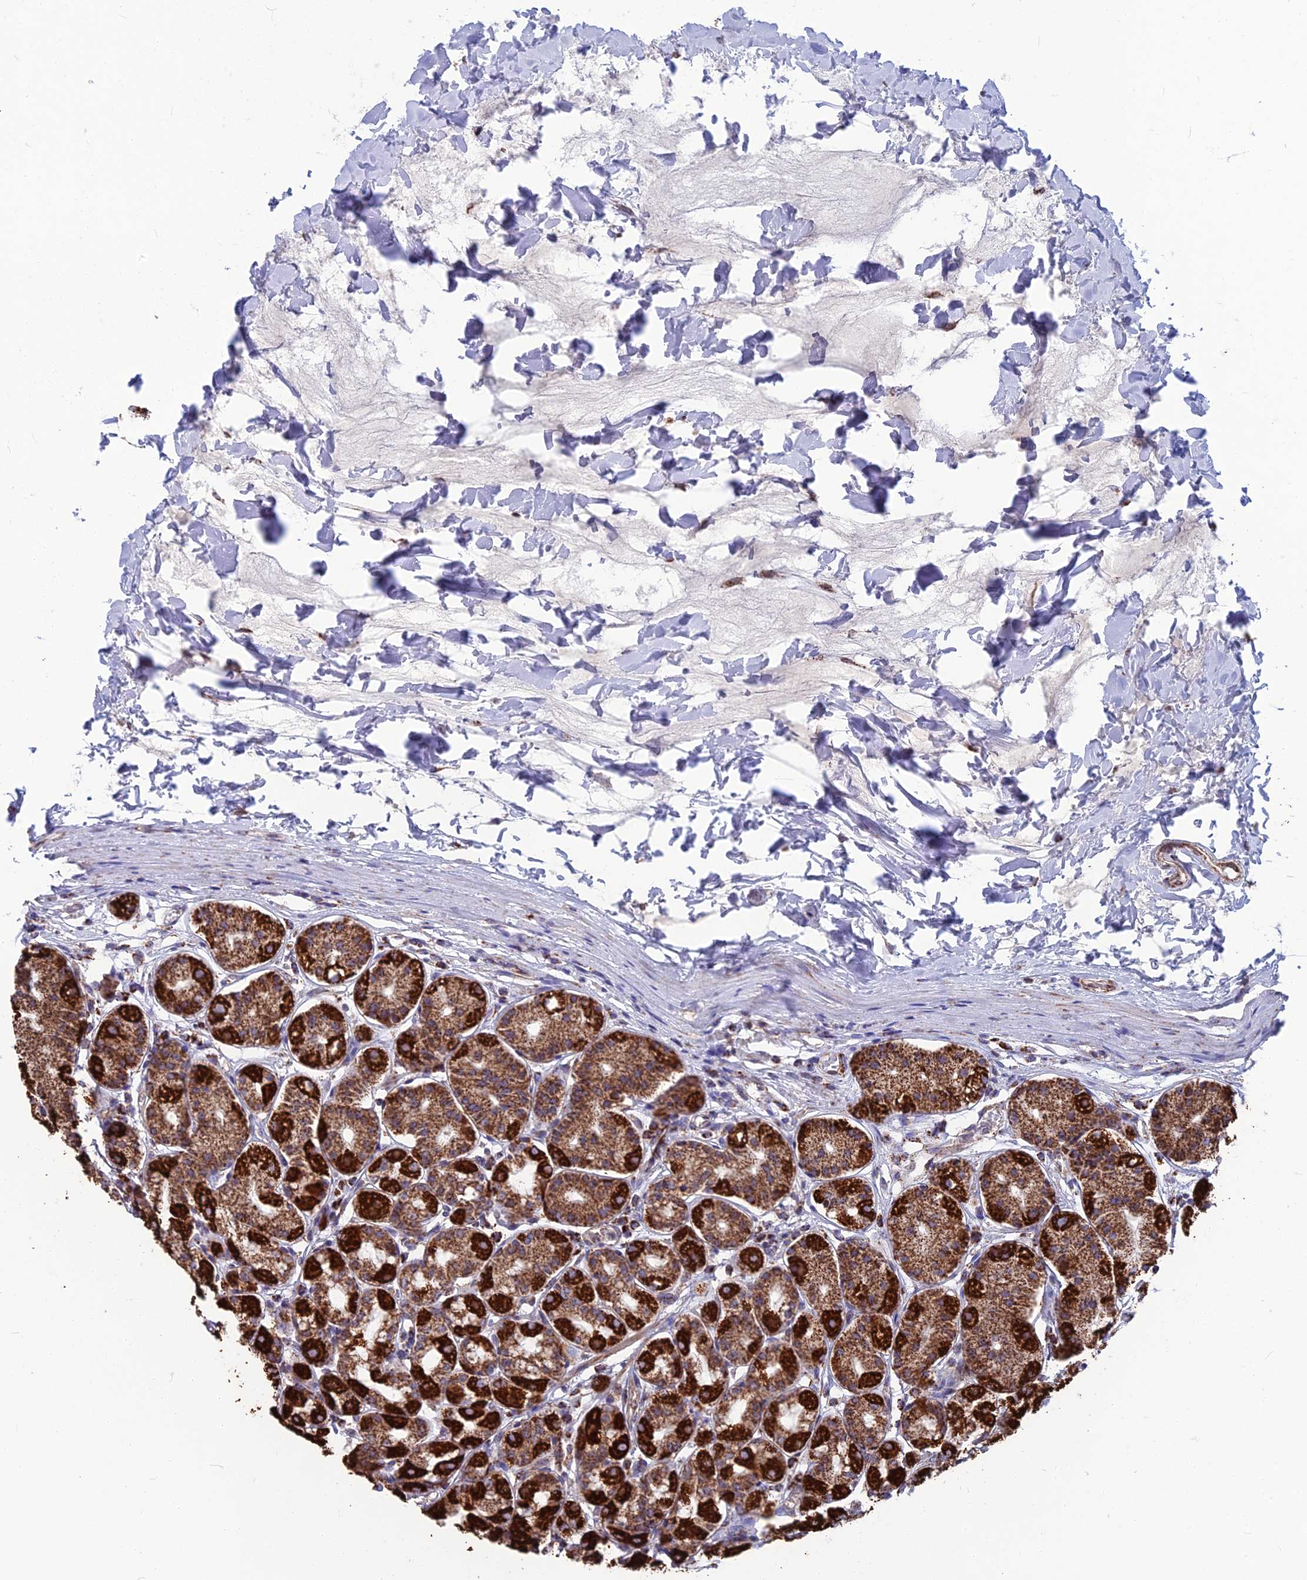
{"staining": {"intensity": "strong", "quantity": ">75%", "location": "cytoplasmic/membranous"}, "tissue": "stomach", "cell_type": "Glandular cells", "image_type": "normal", "snomed": [{"axis": "morphology", "description": "Normal tissue, NOS"}, {"axis": "topography", "description": "Stomach"}, {"axis": "topography", "description": "Stomach, lower"}], "caption": "Immunohistochemical staining of normal human stomach reveals strong cytoplasmic/membranous protein expression in about >75% of glandular cells. (Stains: DAB in brown, nuclei in blue, Microscopy: brightfield microscopy at high magnification).", "gene": "CS", "patient": {"sex": "female", "age": 56}}